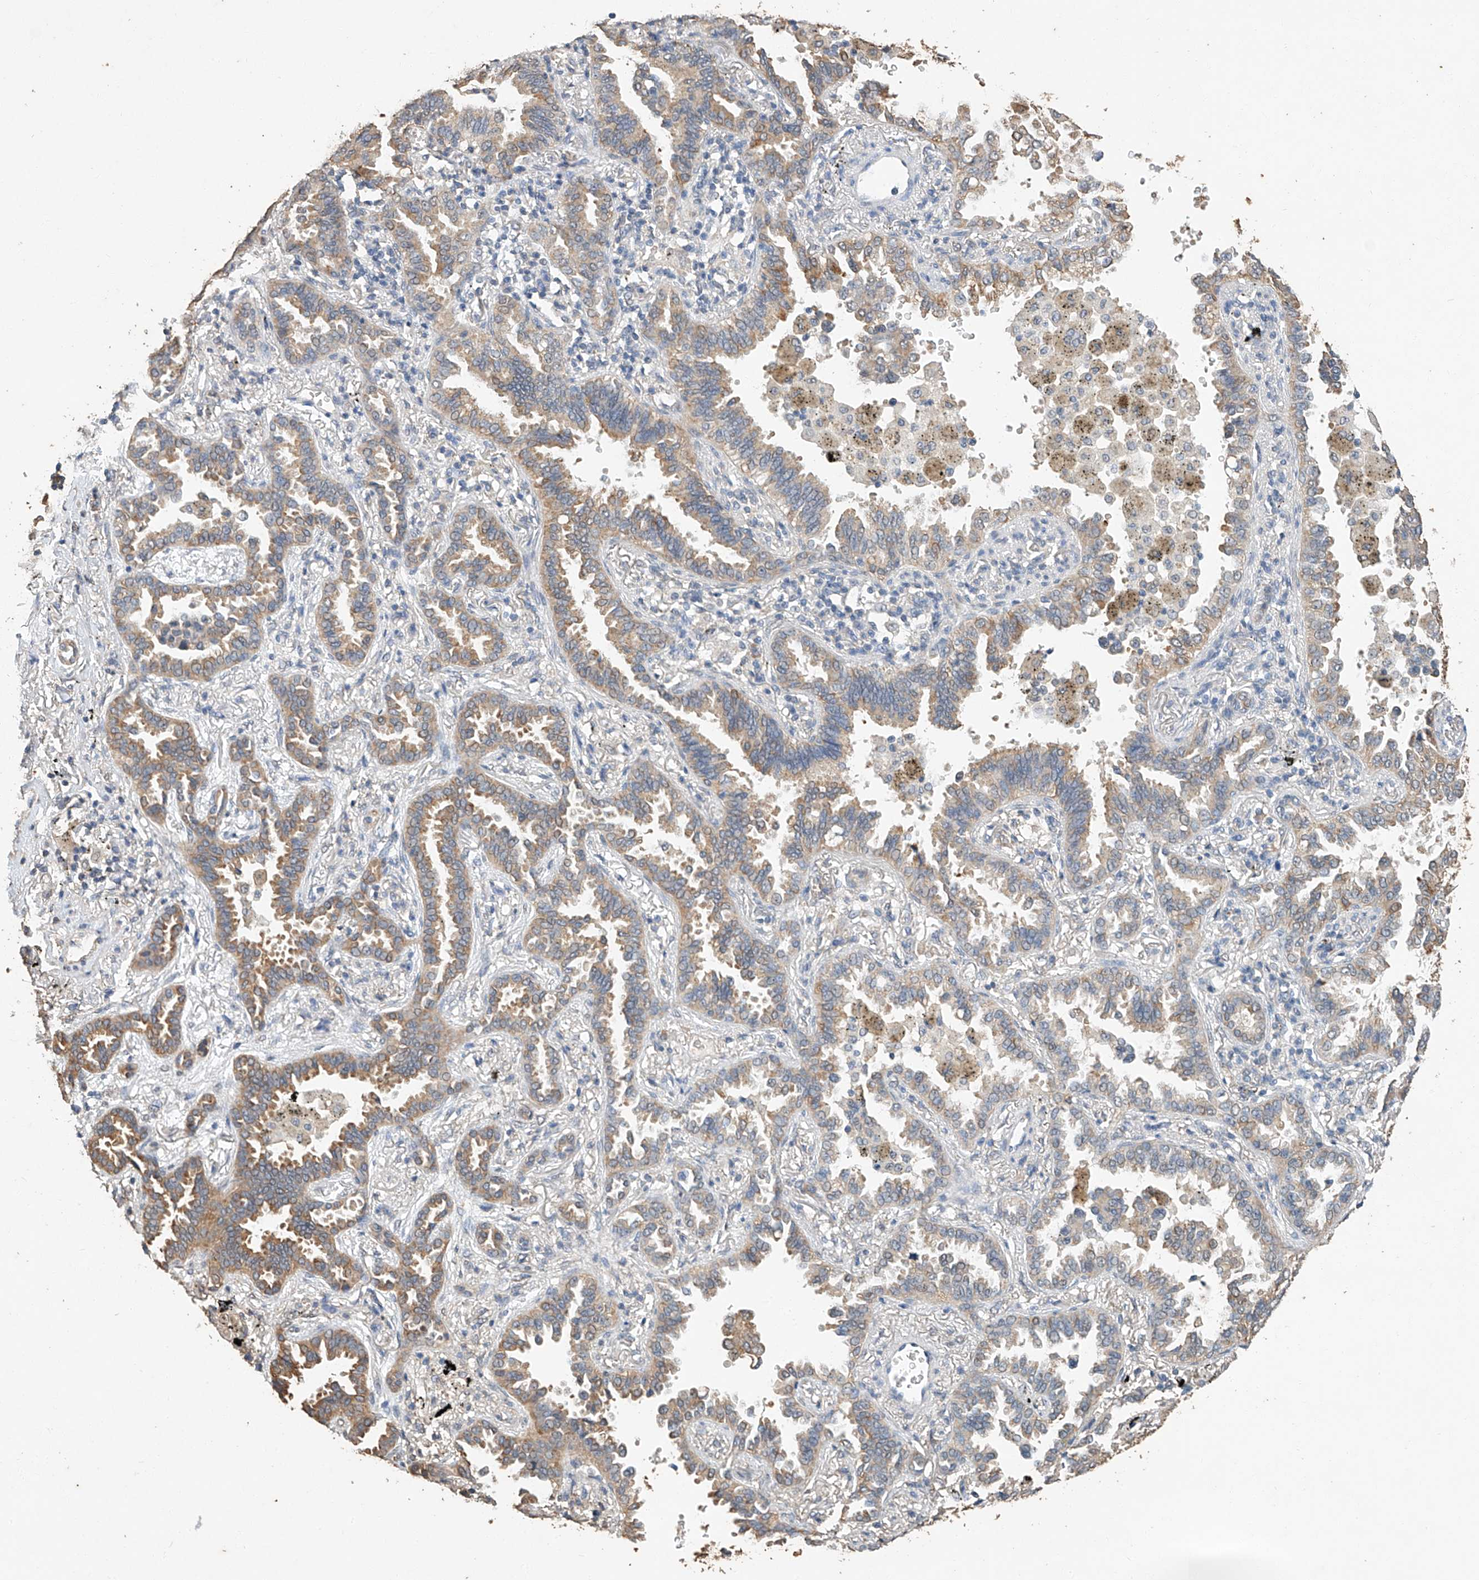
{"staining": {"intensity": "moderate", "quantity": ">75%", "location": "cytoplasmic/membranous"}, "tissue": "lung cancer", "cell_type": "Tumor cells", "image_type": "cancer", "snomed": [{"axis": "morphology", "description": "Normal tissue, NOS"}, {"axis": "morphology", "description": "Adenocarcinoma, NOS"}, {"axis": "topography", "description": "Lung"}], "caption": "Protein positivity by IHC demonstrates moderate cytoplasmic/membranous staining in about >75% of tumor cells in lung cancer (adenocarcinoma). (Brightfield microscopy of DAB IHC at high magnification).", "gene": "CERS4", "patient": {"sex": "male", "age": 59}}